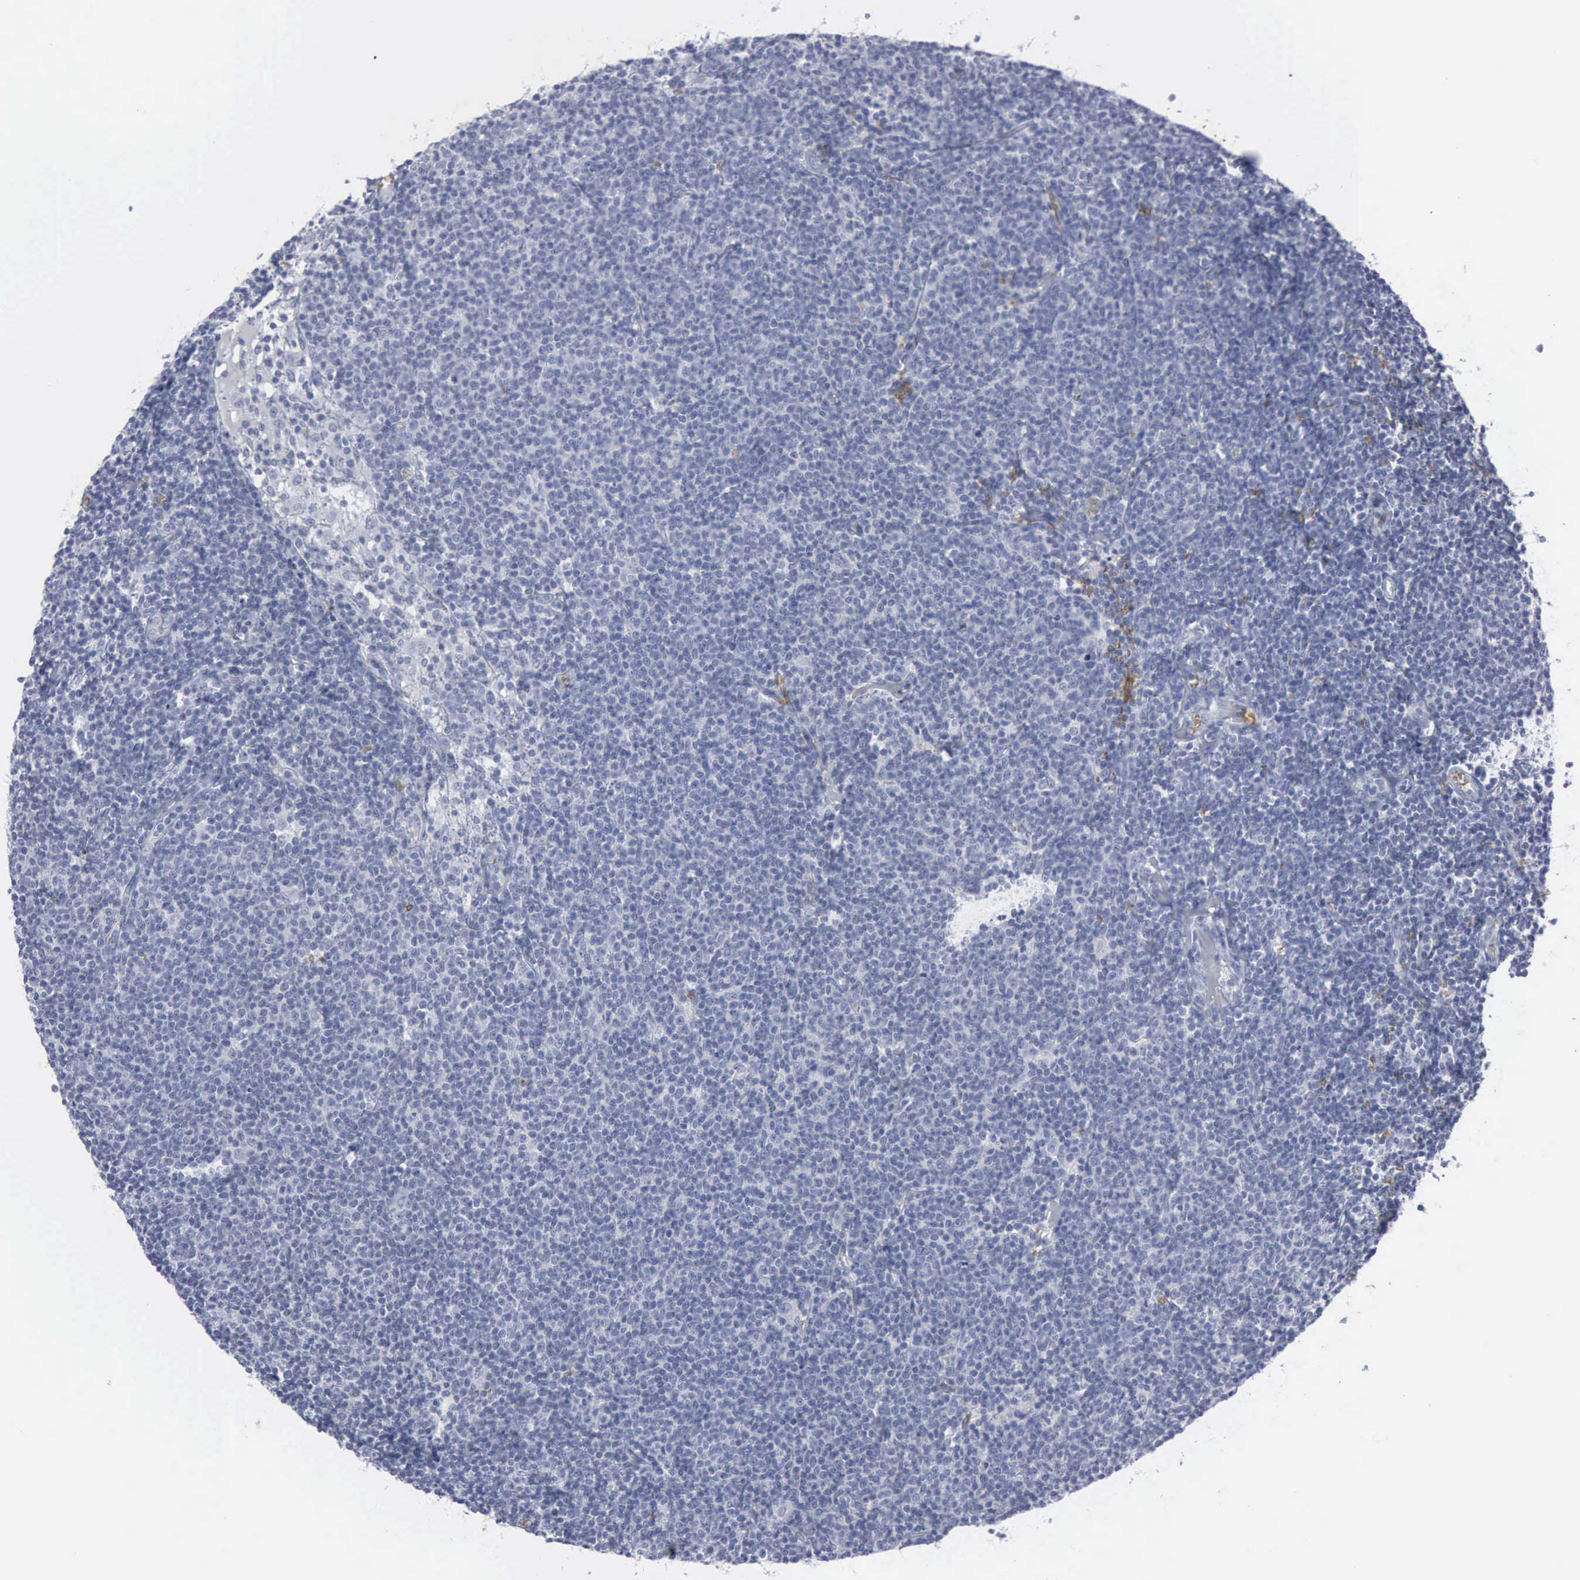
{"staining": {"intensity": "negative", "quantity": "none", "location": "none"}, "tissue": "lymphoma", "cell_type": "Tumor cells", "image_type": "cancer", "snomed": [{"axis": "morphology", "description": "Malignant lymphoma, non-Hodgkin's type, Low grade"}, {"axis": "topography", "description": "Lymph node"}], "caption": "Malignant lymphoma, non-Hodgkin's type (low-grade) stained for a protein using immunohistochemistry (IHC) displays no staining tumor cells.", "gene": "TGFB1", "patient": {"sex": "male", "age": 65}}